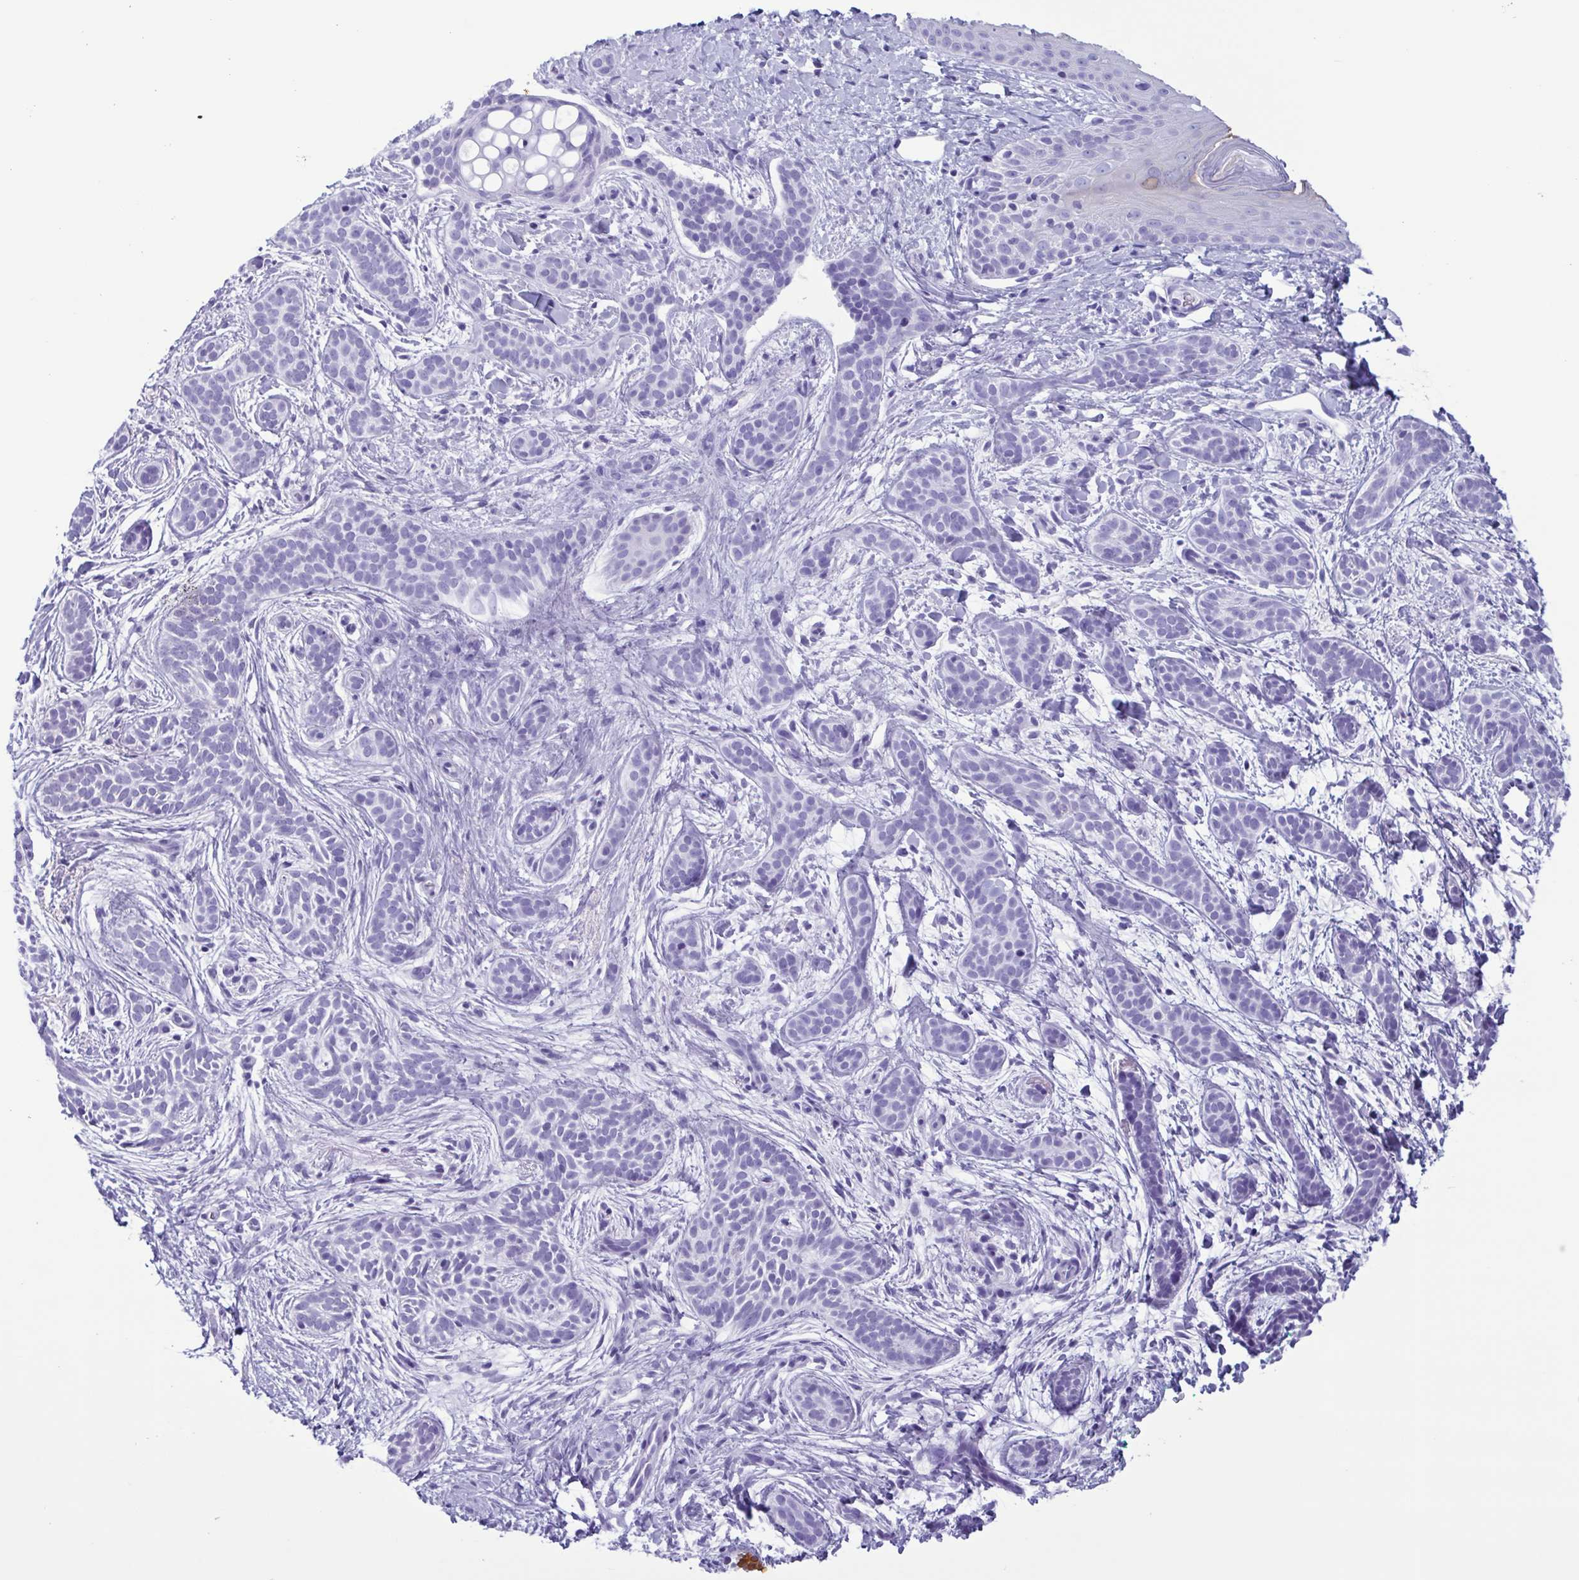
{"staining": {"intensity": "negative", "quantity": "none", "location": "none"}, "tissue": "skin cancer", "cell_type": "Tumor cells", "image_type": "cancer", "snomed": [{"axis": "morphology", "description": "Basal cell carcinoma"}, {"axis": "topography", "description": "Skin"}], "caption": "An image of human skin basal cell carcinoma is negative for staining in tumor cells.", "gene": "LTF", "patient": {"sex": "male", "age": 63}}